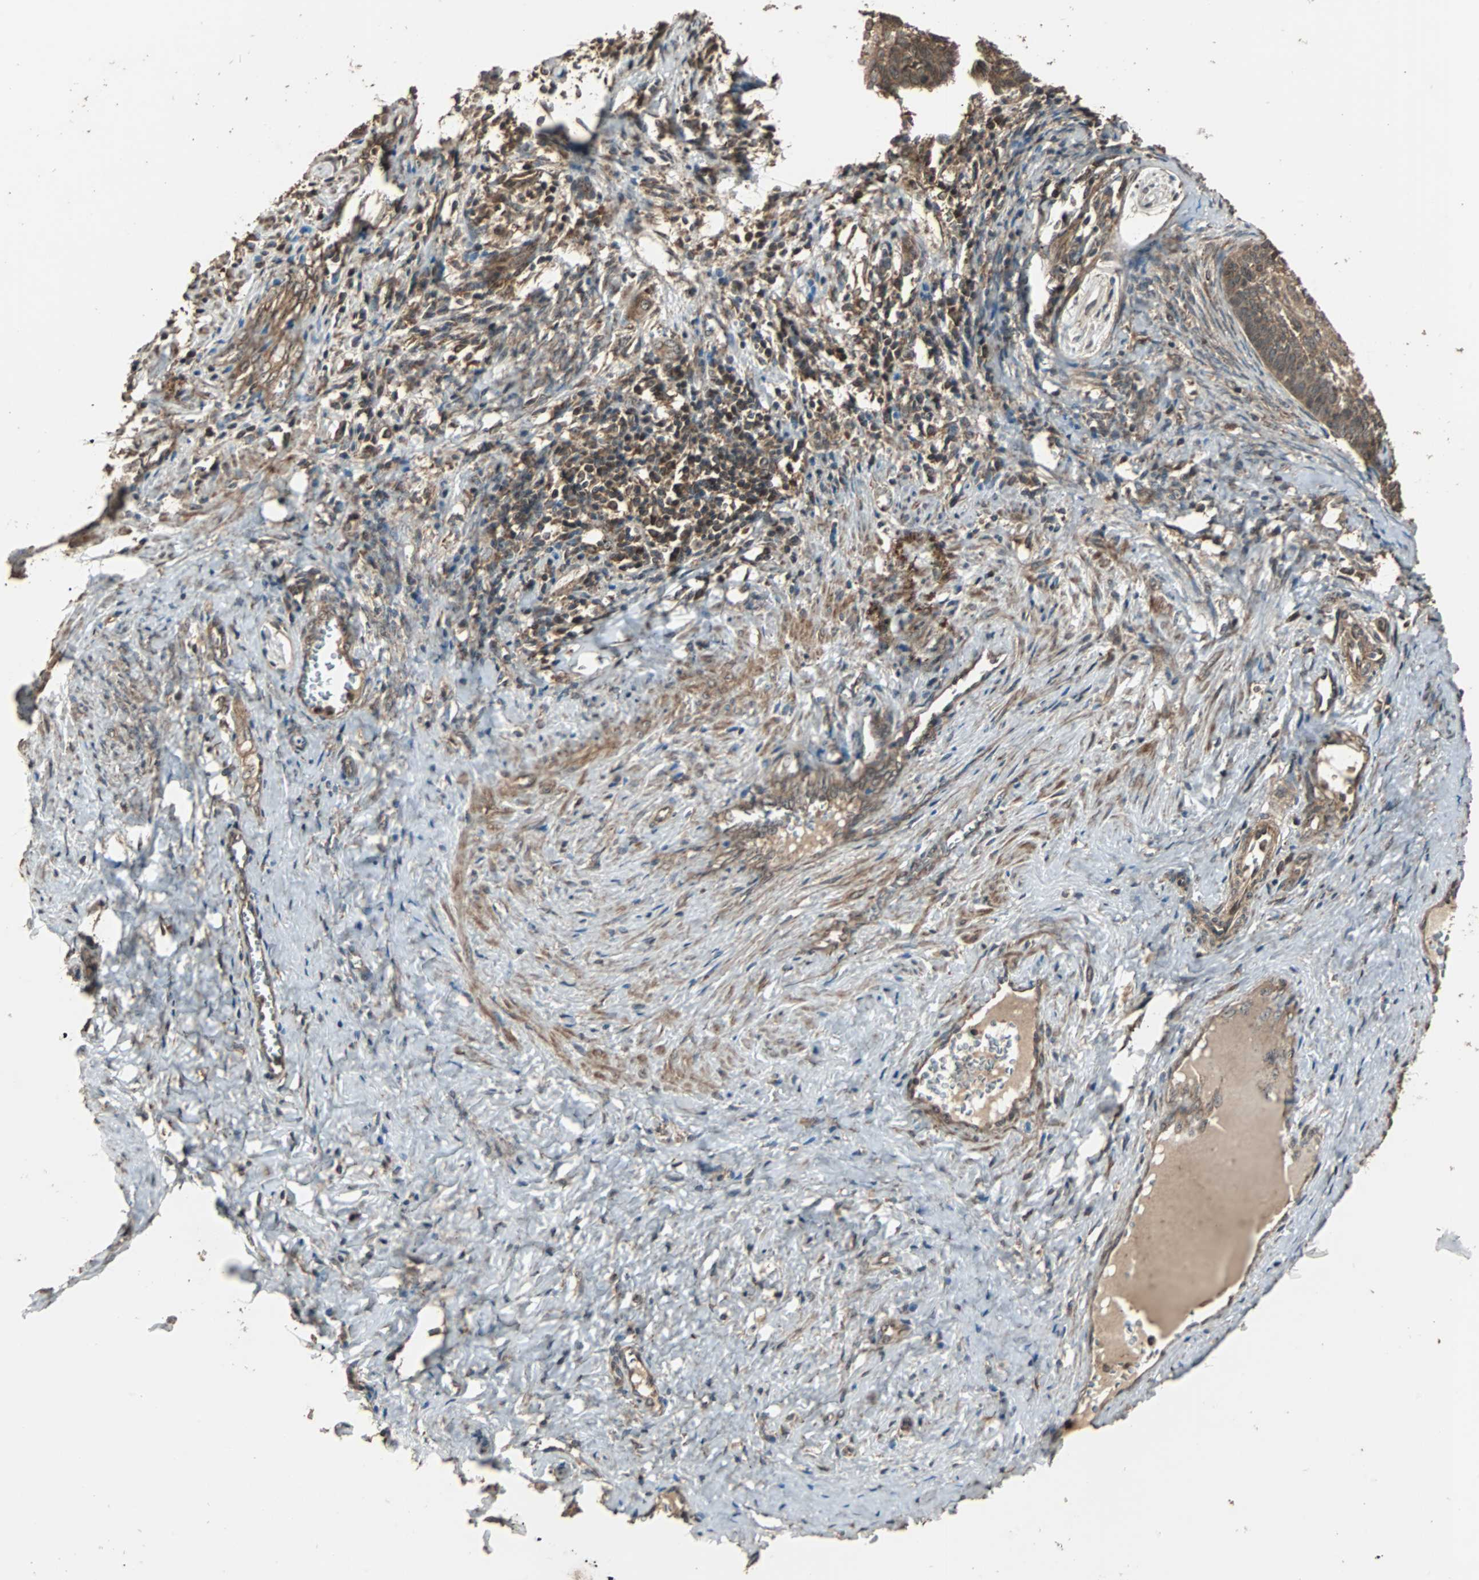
{"staining": {"intensity": "moderate", "quantity": ">75%", "location": "cytoplasmic/membranous"}, "tissue": "cervical cancer", "cell_type": "Tumor cells", "image_type": "cancer", "snomed": [{"axis": "morphology", "description": "Squamous cell carcinoma, NOS"}, {"axis": "topography", "description": "Cervix"}], "caption": "Protein staining of squamous cell carcinoma (cervical) tissue reveals moderate cytoplasmic/membranous expression in approximately >75% of tumor cells.", "gene": "LAMTOR5", "patient": {"sex": "female", "age": 33}}